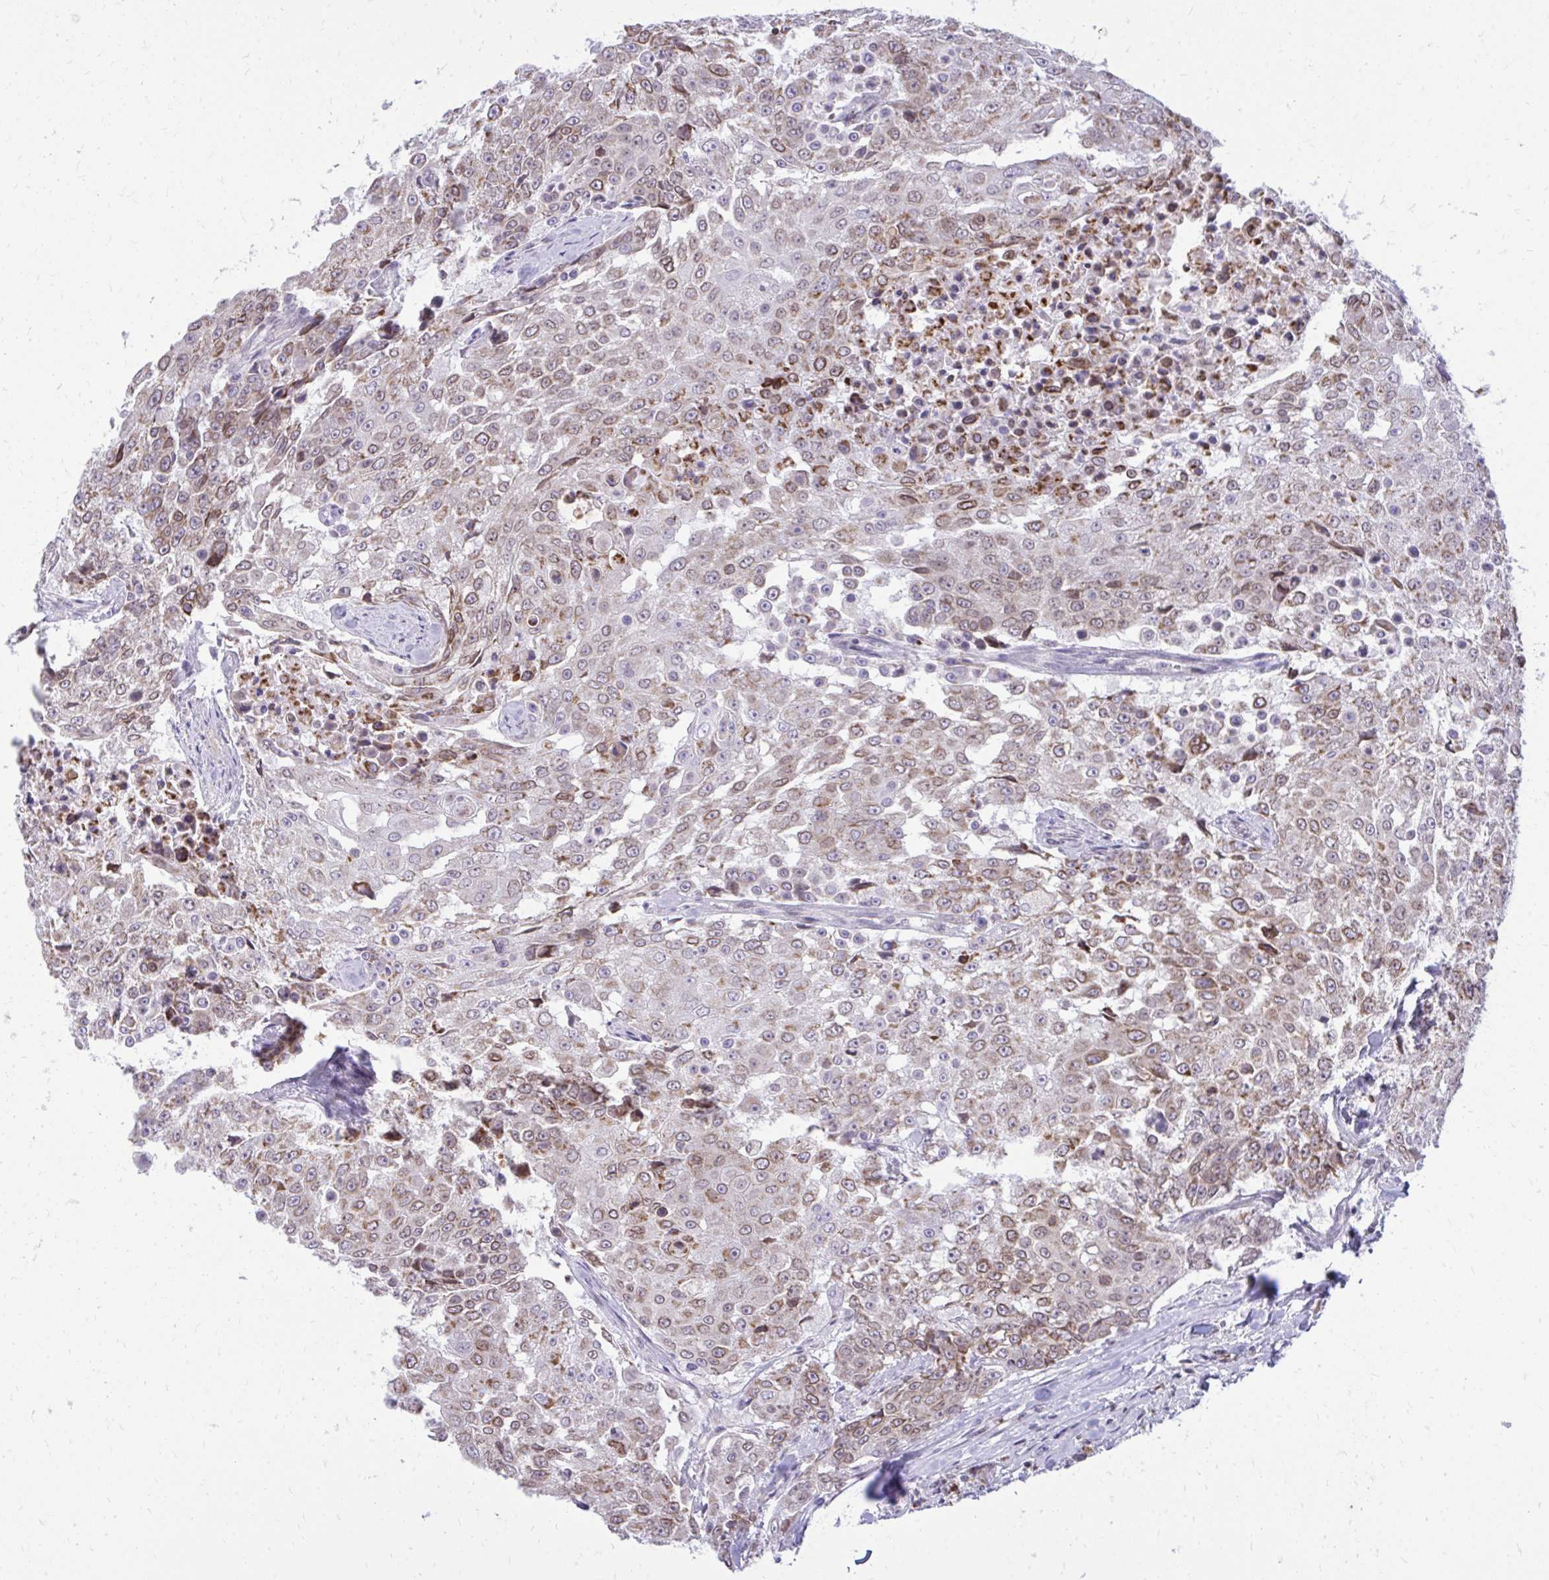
{"staining": {"intensity": "moderate", "quantity": "25%-75%", "location": "cytoplasmic/membranous,nuclear"}, "tissue": "urothelial cancer", "cell_type": "Tumor cells", "image_type": "cancer", "snomed": [{"axis": "morphology", "description": "Urothelial carcinoma, High grade"}, {"axis": "topography", "description": "Urinary bladder"}], "caption": "Immunohistochemistry (IHC) of human urothelial cancer shows medium levels of moderate cytoplasmic/membranous and nuclear positivity in about 25%-75% of tumor cells.", "gene": "RPS6KA2", "patient": {"sex": "female", "age": 63}}